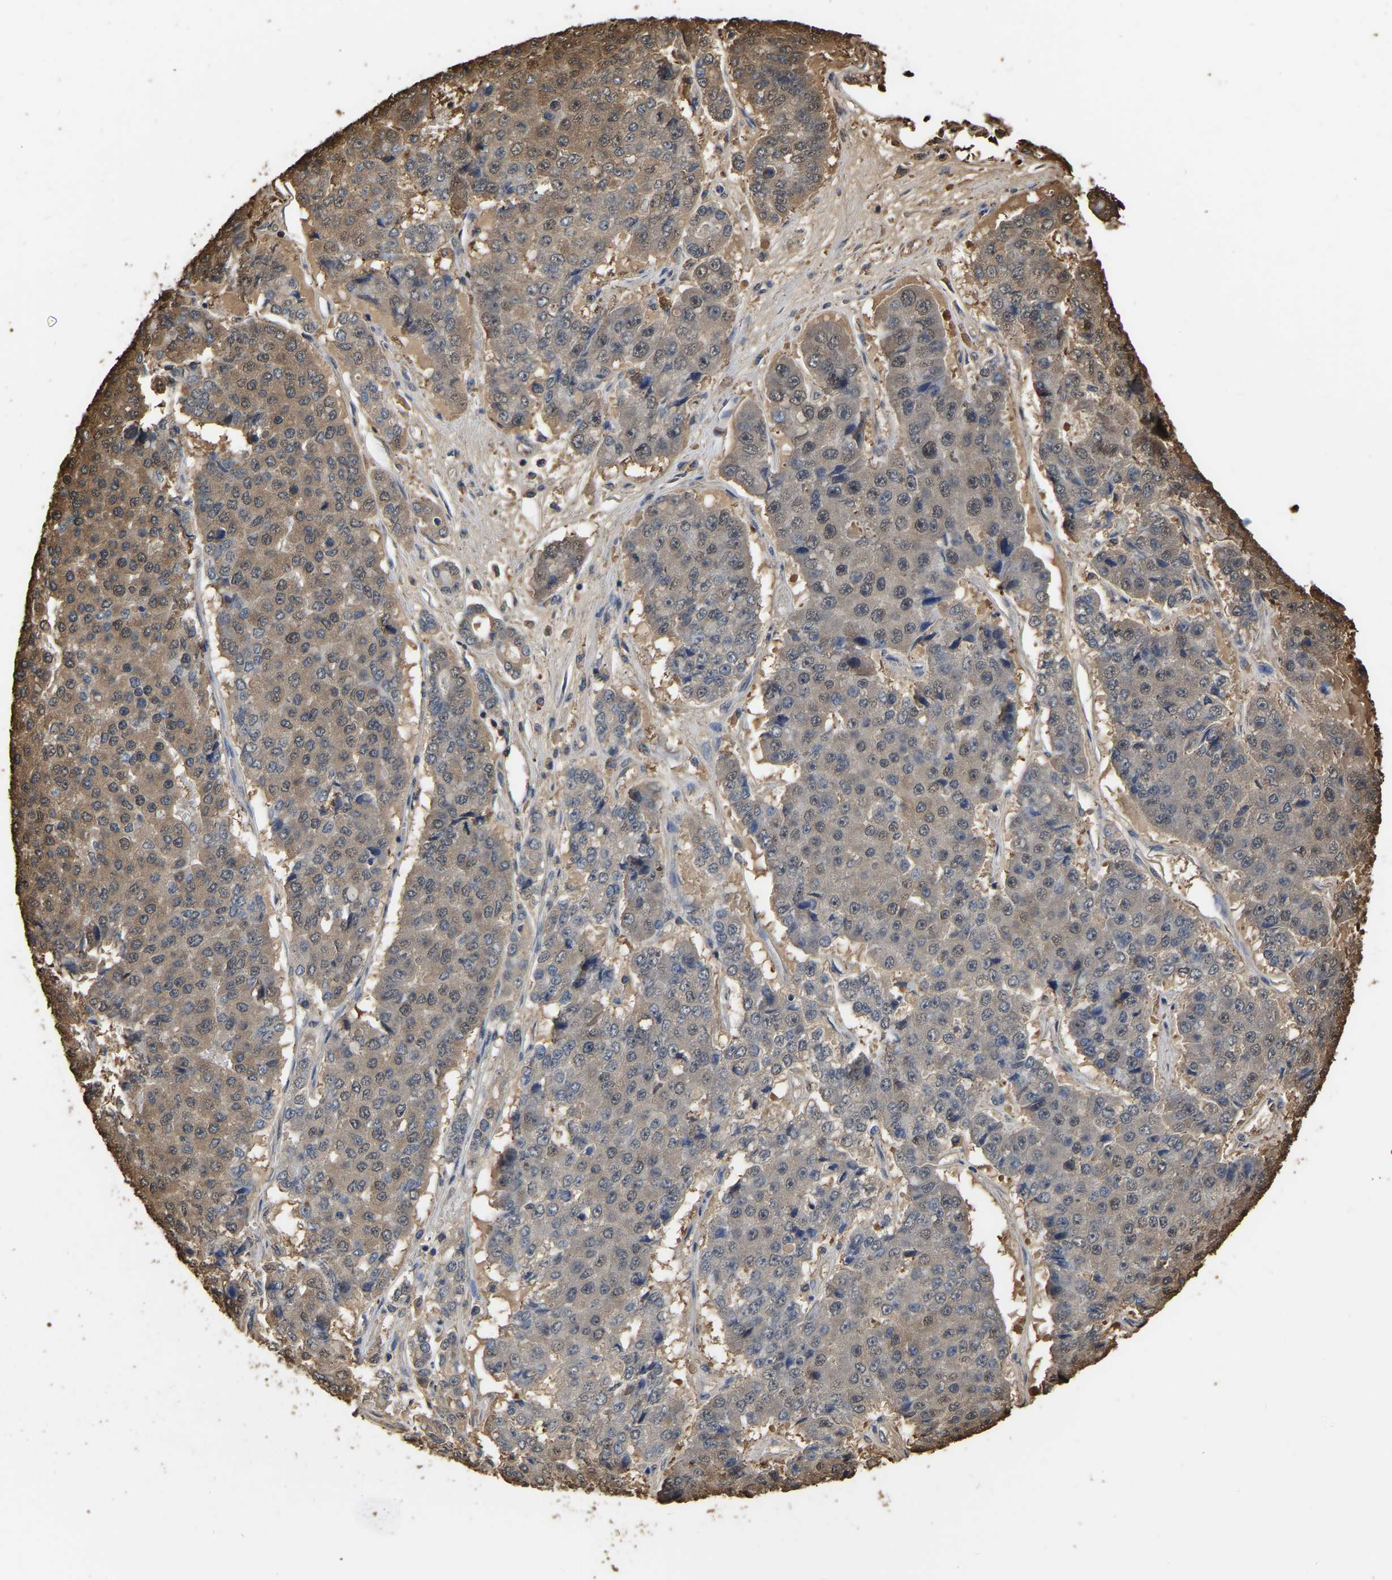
{"staining": {"intensity": "weak", "quantity": ">75%", "location": "cytoplasmic/membranous"}, "tissue": "pancreatic cancer", "cell_type": "Tumor cells", "image_type": "cancer", "snomed": [{"axis": "morphology", "description": "Adenocarcinoma, NOS"}, {"axis": "topography", "description": "Pancreas"}], "caption": "Pancreatic cancer (adenocarcinoma) stained with DAB IHC reveals low levels of weak cytoplasmic/membranous positivity in about >75% of tumor cells. (DAB IHC, brown staining for protein, blue staining for nuclei).", "gene": "LDHB", "patient": {"sex": "male", "age": 50}}